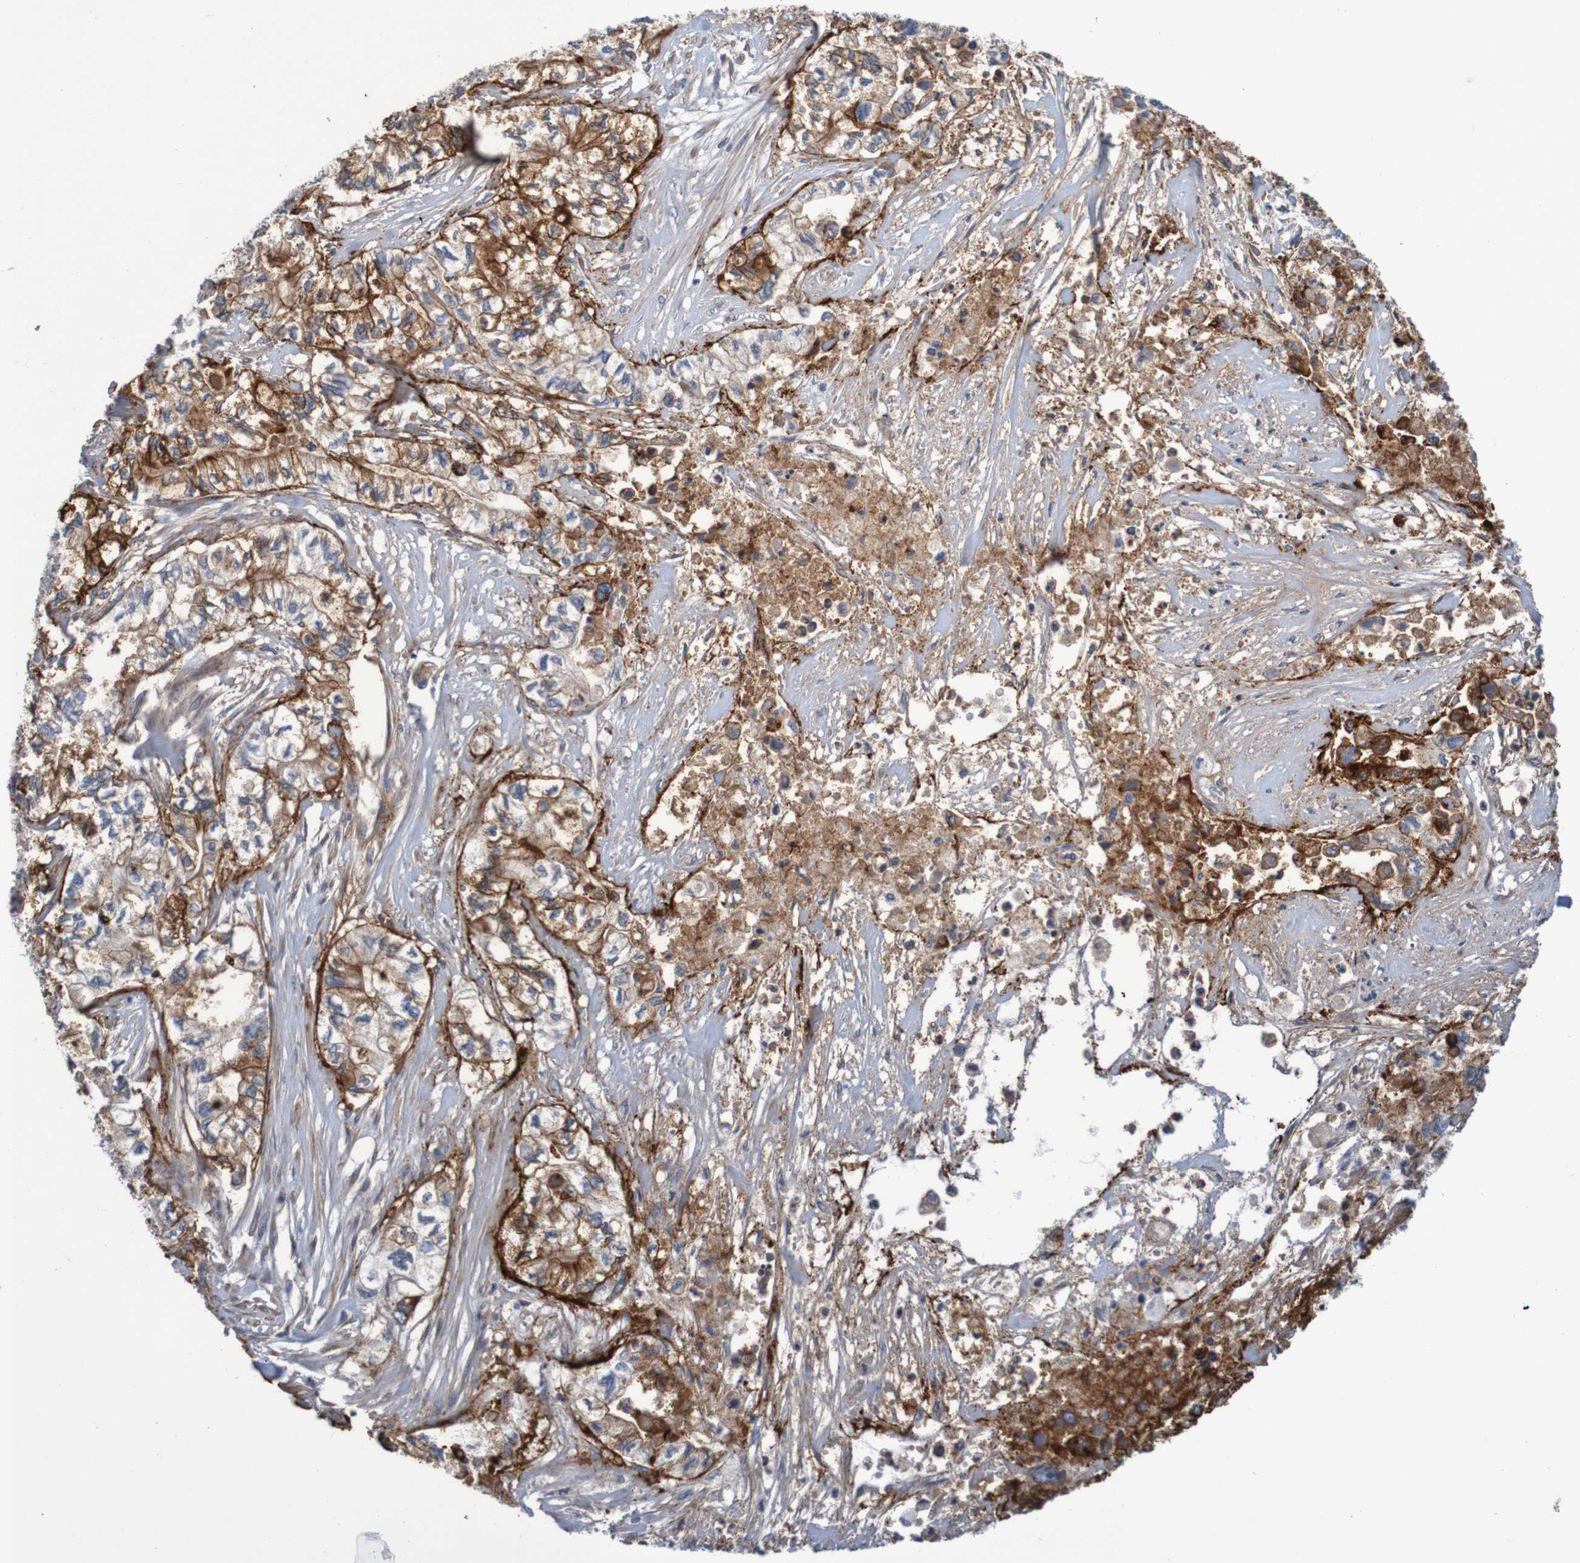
{"staining": {"intensity": "strong", "quantity": "25%-75%", "location": "cytoplasmic/membranous"}, "tissue": "pancreatic cancer", "cell_type": "Tumor cells", "image_type": "cancer", "snomed": [{"axis": "morphology", "description": "Adenocarcinoma, NOS"}, {"axis": "topography", "description": "Pancreas"}], "caption": "There is high levels of strong cytoplasmic/membranous expression in tumor cells of adenocarcinoma (pancreatic), as demonstrated by immunohistochemical staining (brown color).", "gene": "CLDN18", "patient": {"sex": "male", "age": 79}}